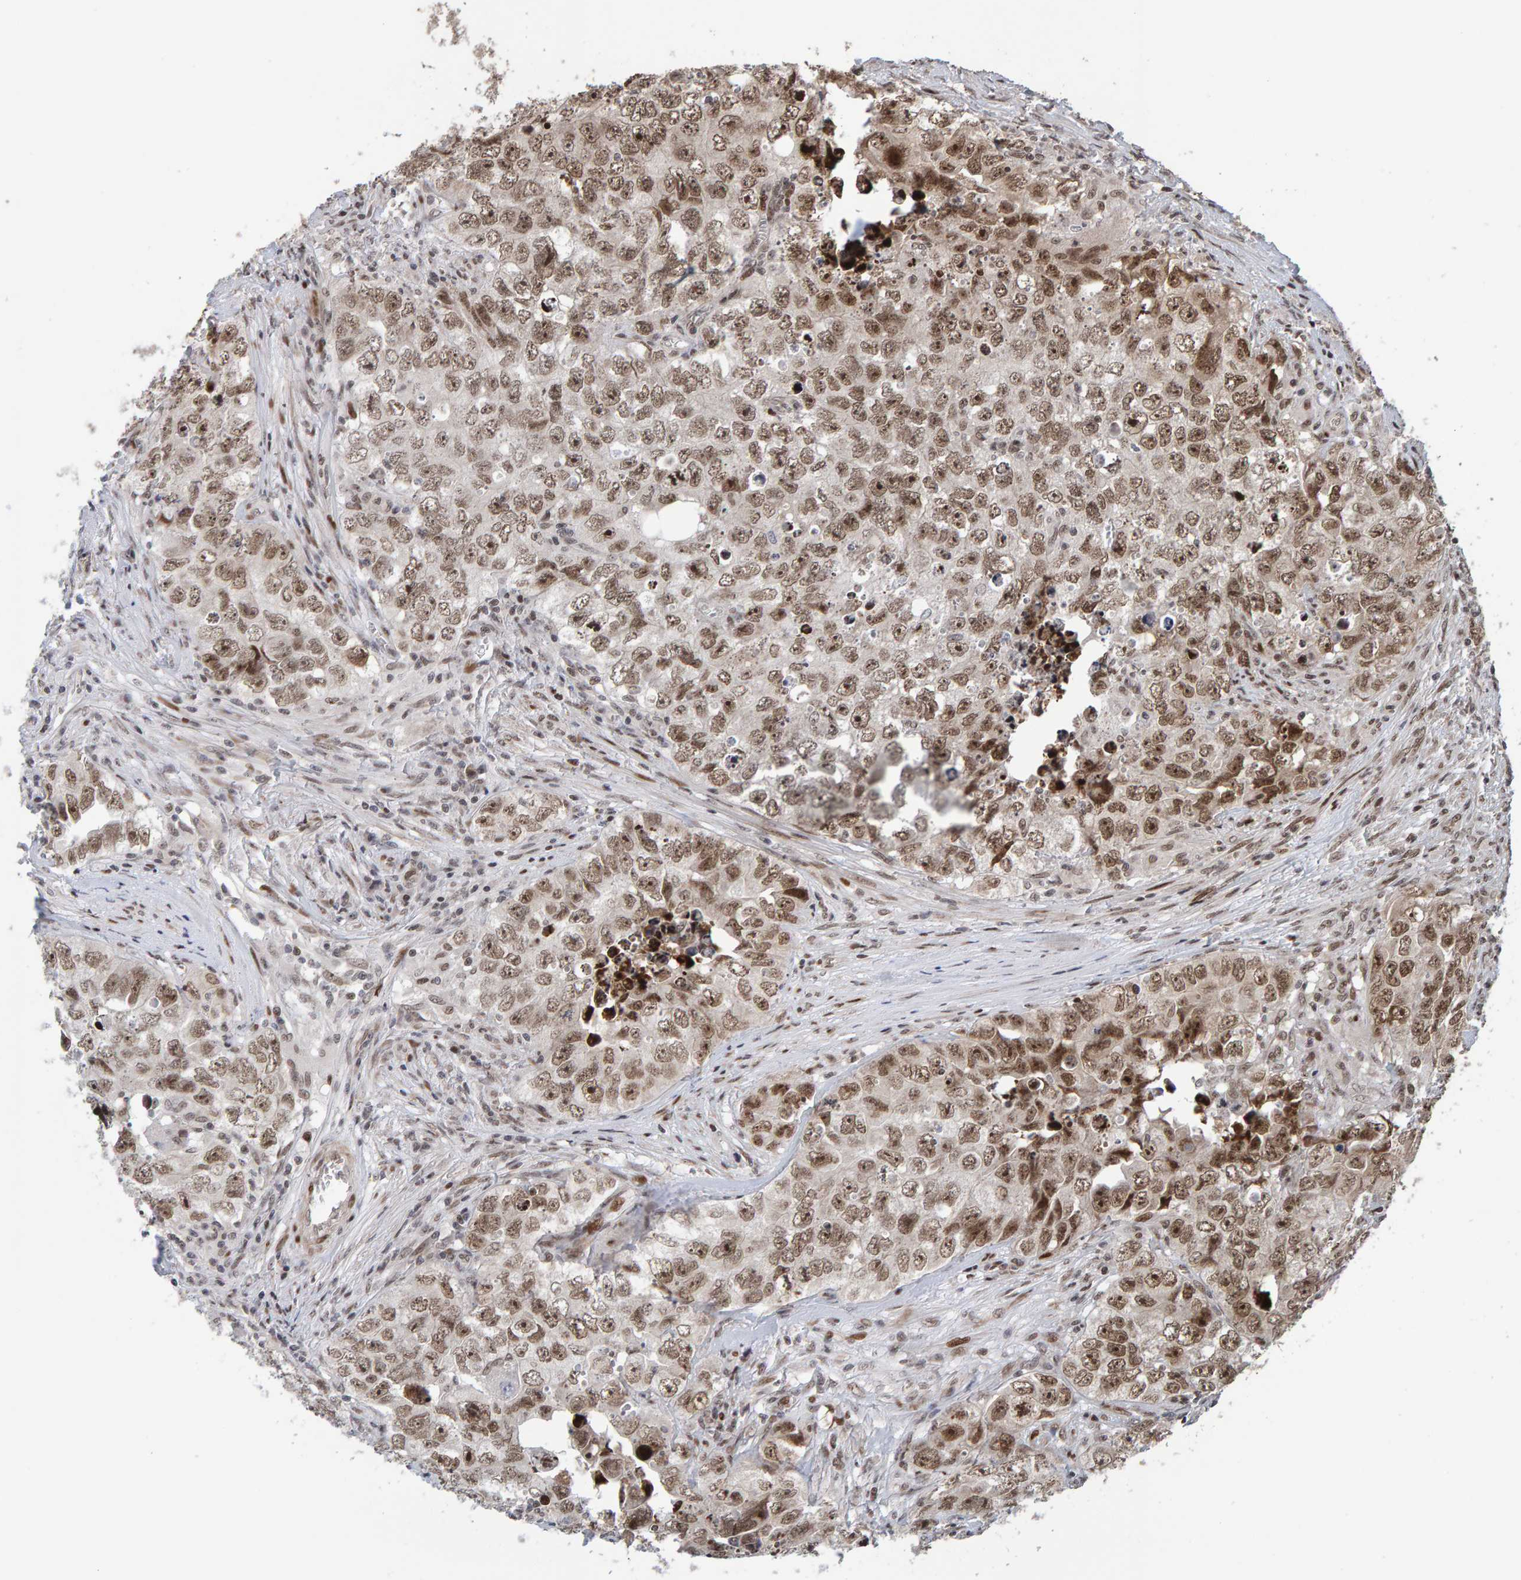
{"staining": {"intensity": "moderate", "quantity": ">75%", "location": "nuclear"}, "tissue": "testis cancer", "cell_type": "Tumor cells", "image_type": "cancer", "snomed": [{"axis": "morphology", "description": "Seminoma, NOS"}, {"axis": "morphology", "description": "Carcinoma, Embryonal, NOS"}, {"axis": "topography", "description": "Testis"}], "caption": "Immunohistochemical staining of human testis cancer (embryonal carcinoma) exhibits moderate nuclear protein positivity in about >75% of tumor cells. (brown staining indicates protein expression, while blue staining denotes nuclei).", "gene": "CHD4", "patient": {"sex": "male", "age": 43}}